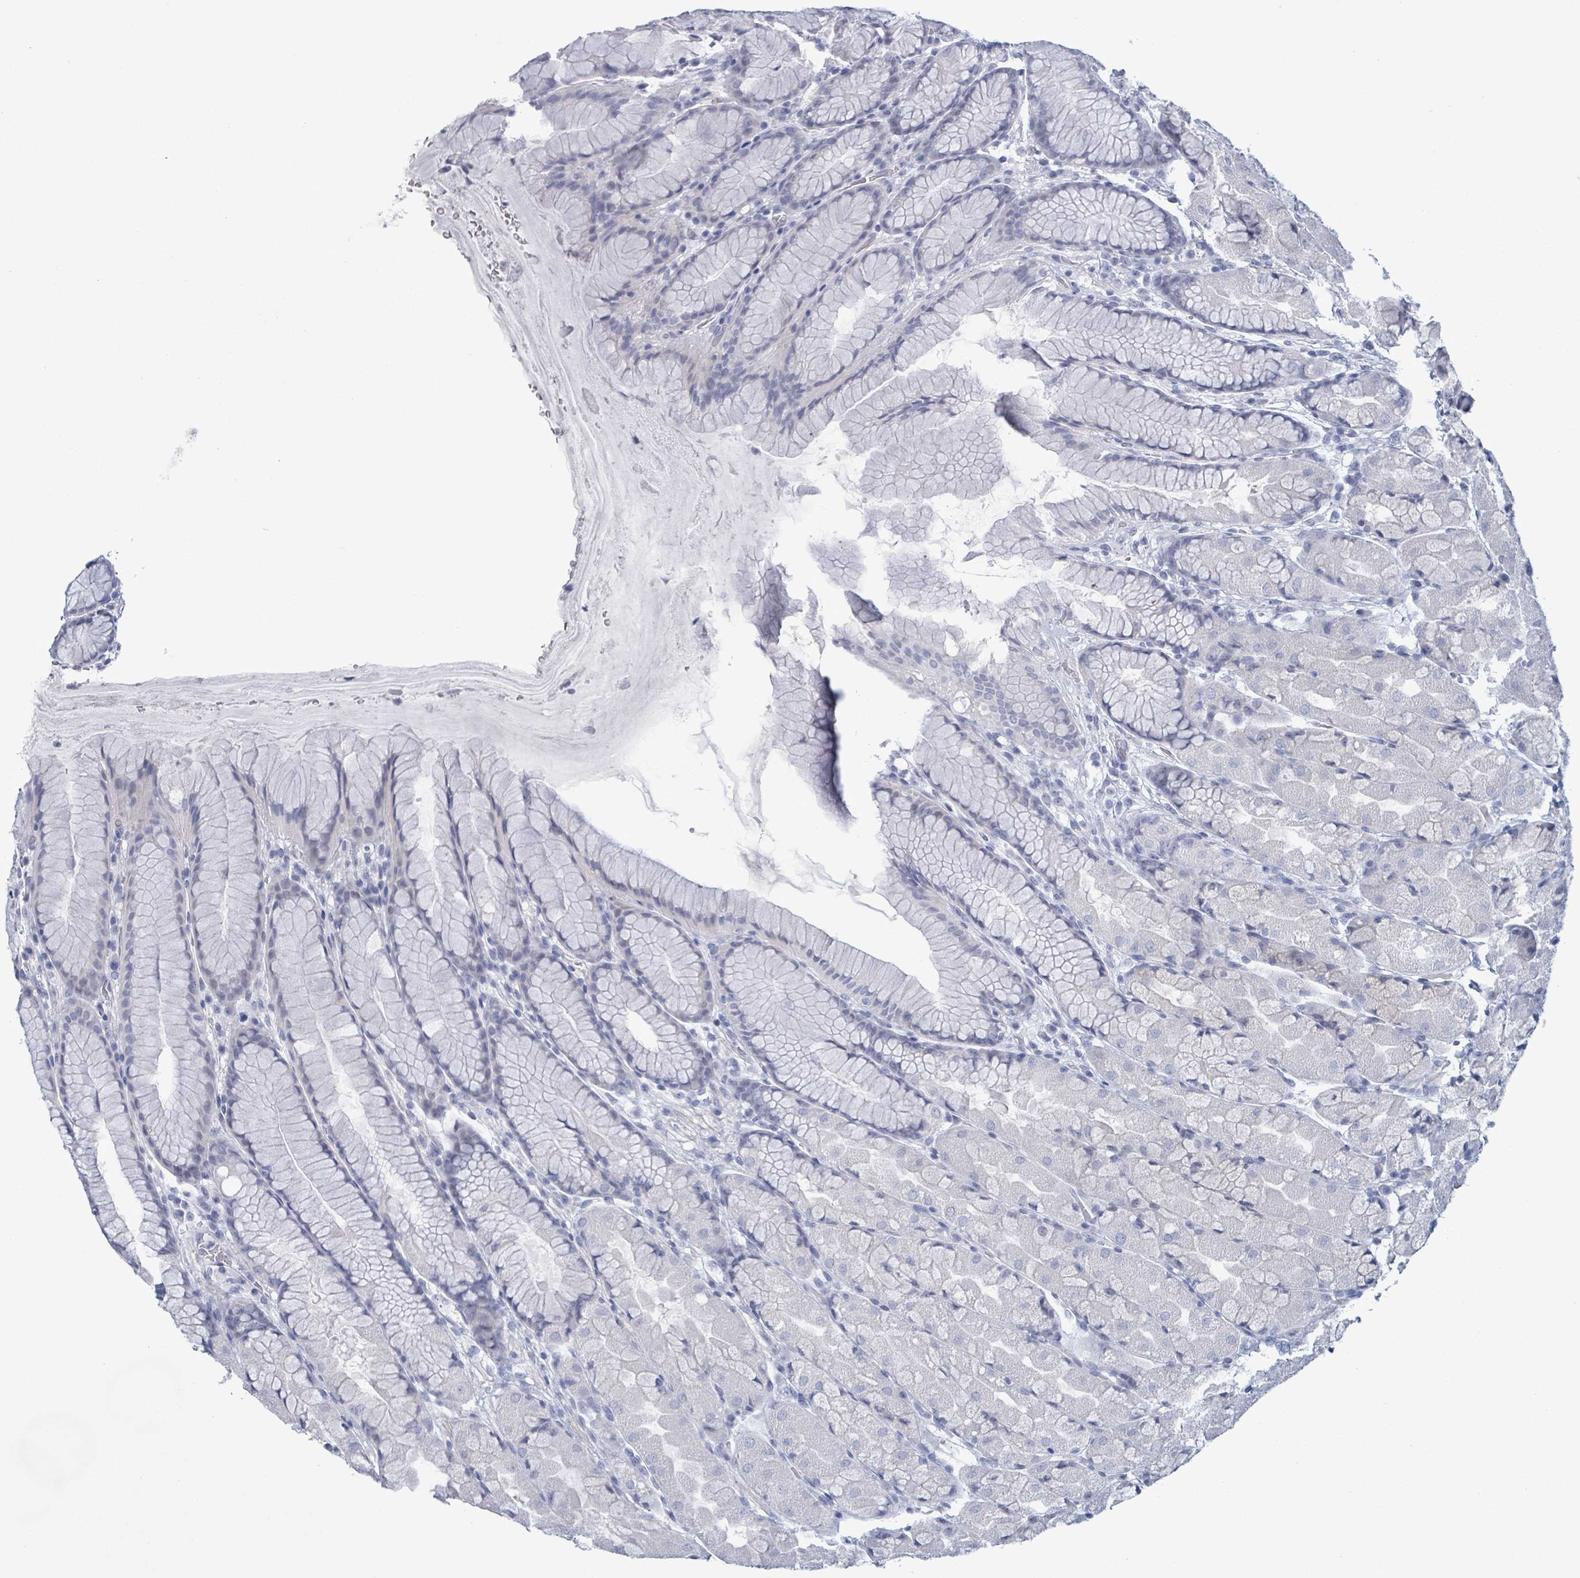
{"staining": {"intensity": "negative", "quantity": "none", "location": "none"}, "tissue": "stomach", "cell_type": "Glandular cells", "image_type": "normal", "snomed": [{"axis": "morphology", "description": "Normal tissue, NOS"}, {"axis": "topography", "description": "Stomach"}], "caption": "DAB (3,3'-diaminobenzidine) immunohistochemical staining of unremarkable stomach exhibits no significant staining in glandular cells.", "gene": "ZNF771", "patient": {"sex": "male", "age": 57}}